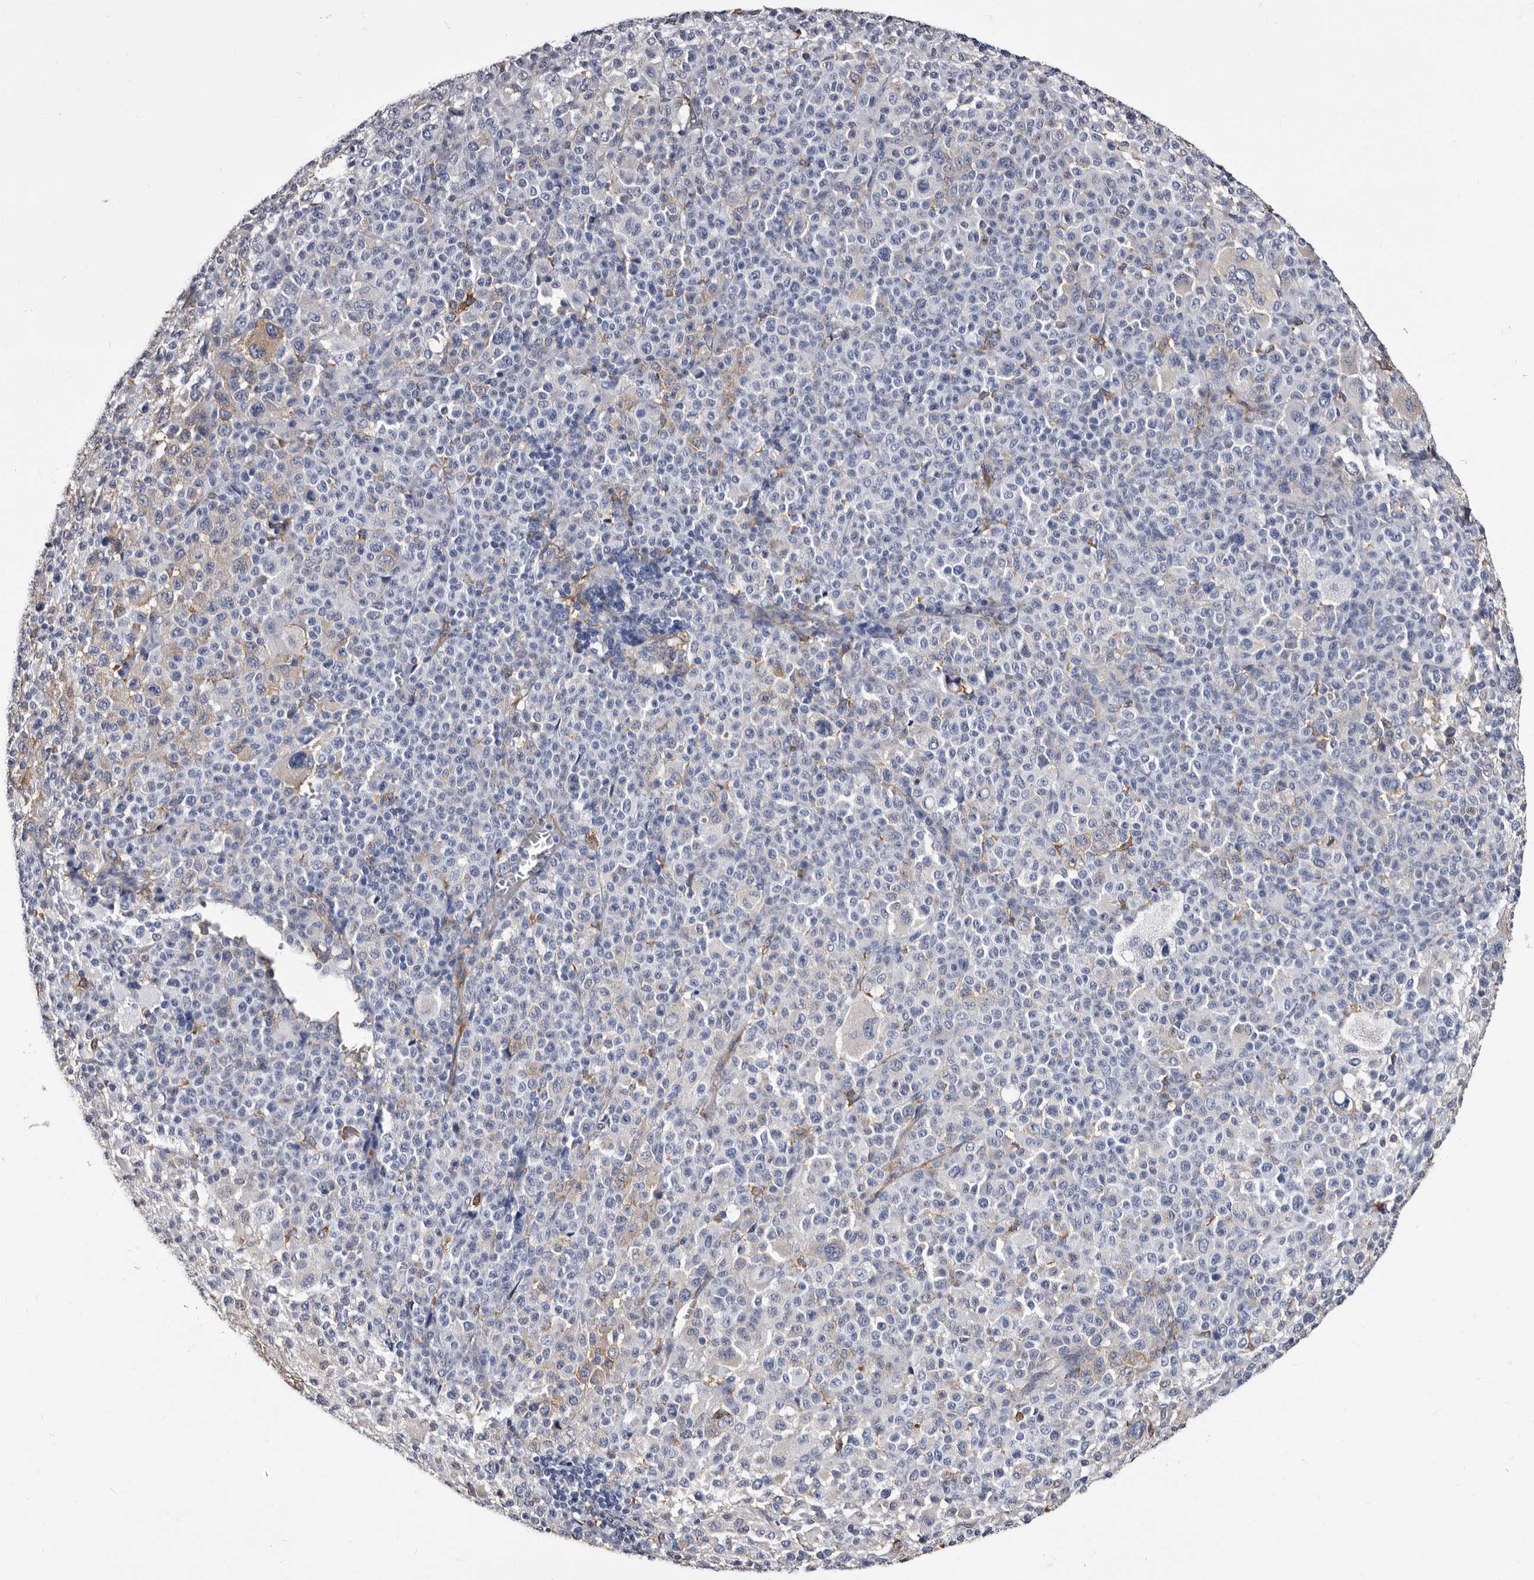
{"staining": {"intensity": "negative", "quantity": "none", "location": "none"}, "tissue": "melanoma", "cell_type": "Tumor cells", "image_type": "cancer", "snomed": [{"axis": "morphology", "description": "Malignant melanoma, Metastatic site"}, {"axis": "topography", "description": "Skin"}], "caption": "DAB (3,3'-diaminobenzidine) immunohistochemical staining of human melanoma displays no significant expression in tumor cells.", "gene": "EPB41L3", "patient": {"sex": "female", "age": 74}}